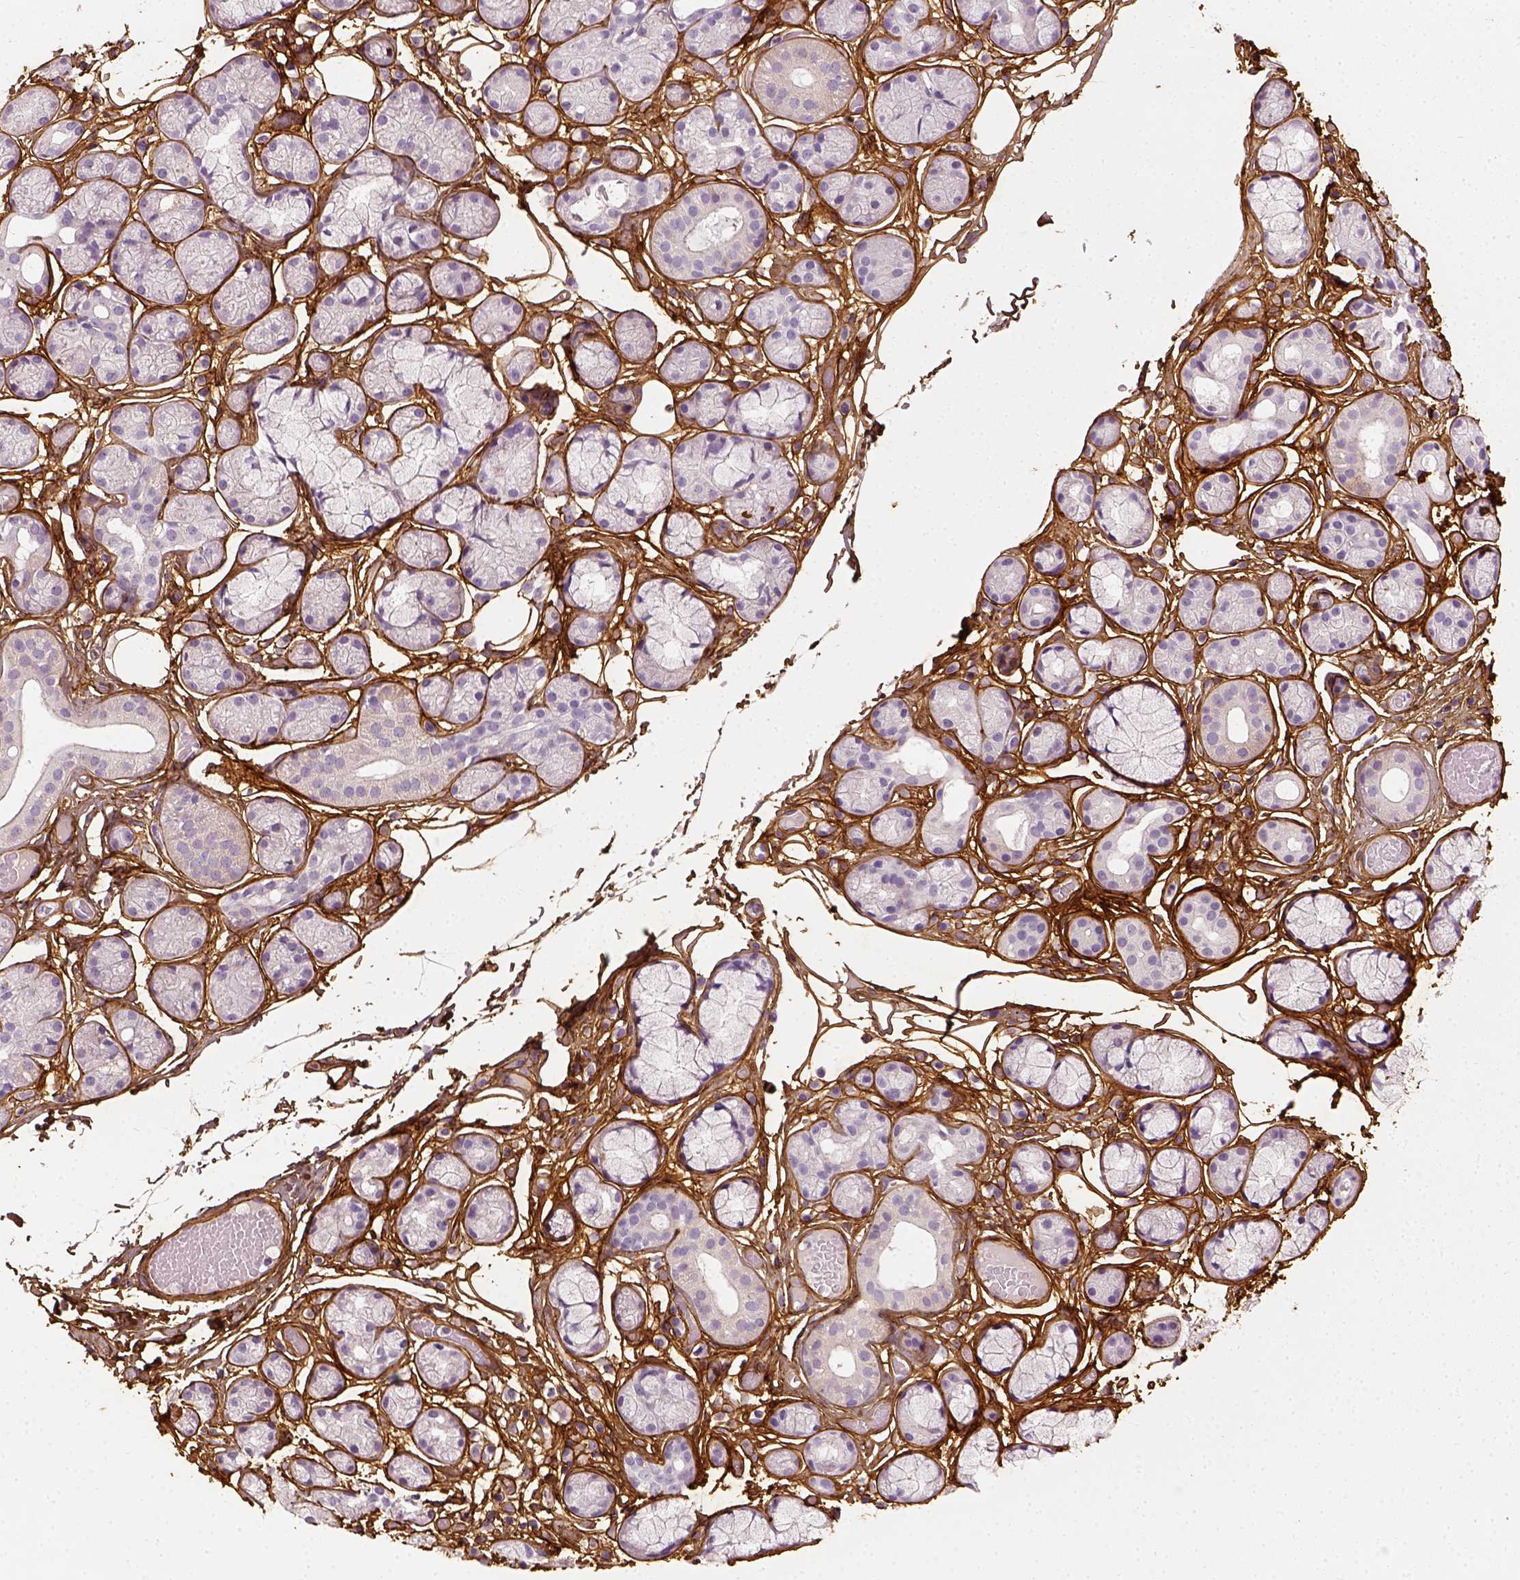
{"staining": {"intensity": "negative", "quantity": "none", "location": "none"}, "tissue": "salivary gland", "cell_type": "Glandular cells", "image_type": "normal", "snomed": [{"axis": "morphology", "description": "Normal tissue, NOS"}, {"axis": "topography", "description": "Salivary gland"}, {"axis": "topography", "description": "Peripheral nerve tissue"}], "caption": "IHC image of benign human salivary gland stained for a protein (brown), which shows no staining in glandular cells.", "gene": "COL6A2", "patient": {"sex": "male", "age": 71}}